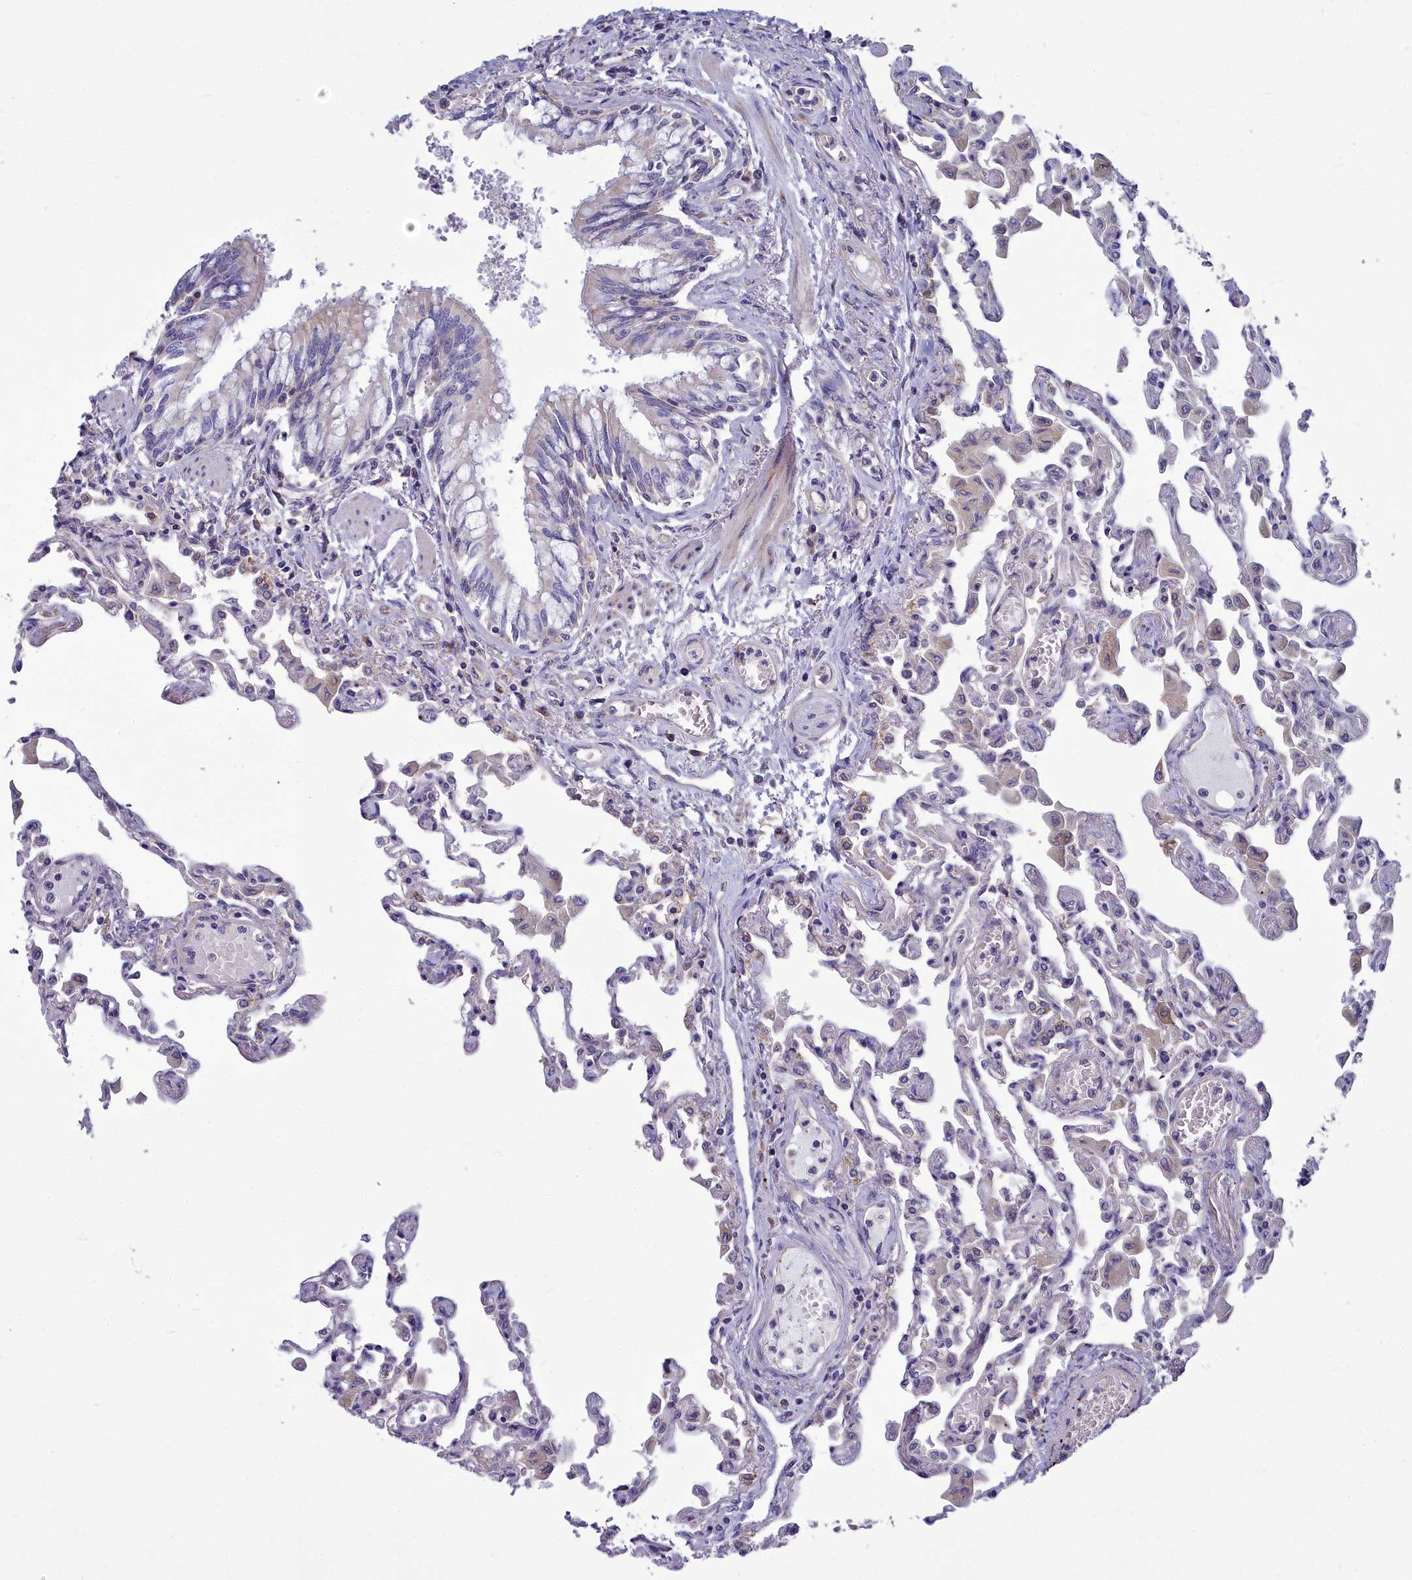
{"staining": {"intensity": "negative", "quantity": "none", "location": "none"}, "tissue": "lung", "cell_type": "Alveolar cells", "image_type": "normal", "snomed": [{"axis": "morphology", "description": "Normal tissue, NOS"}, {"axis": "topography", "description": "Bronchus"}, {"axis": "topography", "description": "Lung"}], "caption": "Alveolar cells show no significant protein expression in unremarkable lung.", "gene": "COX20", "patient": {"sex": "female", "age": 49}}